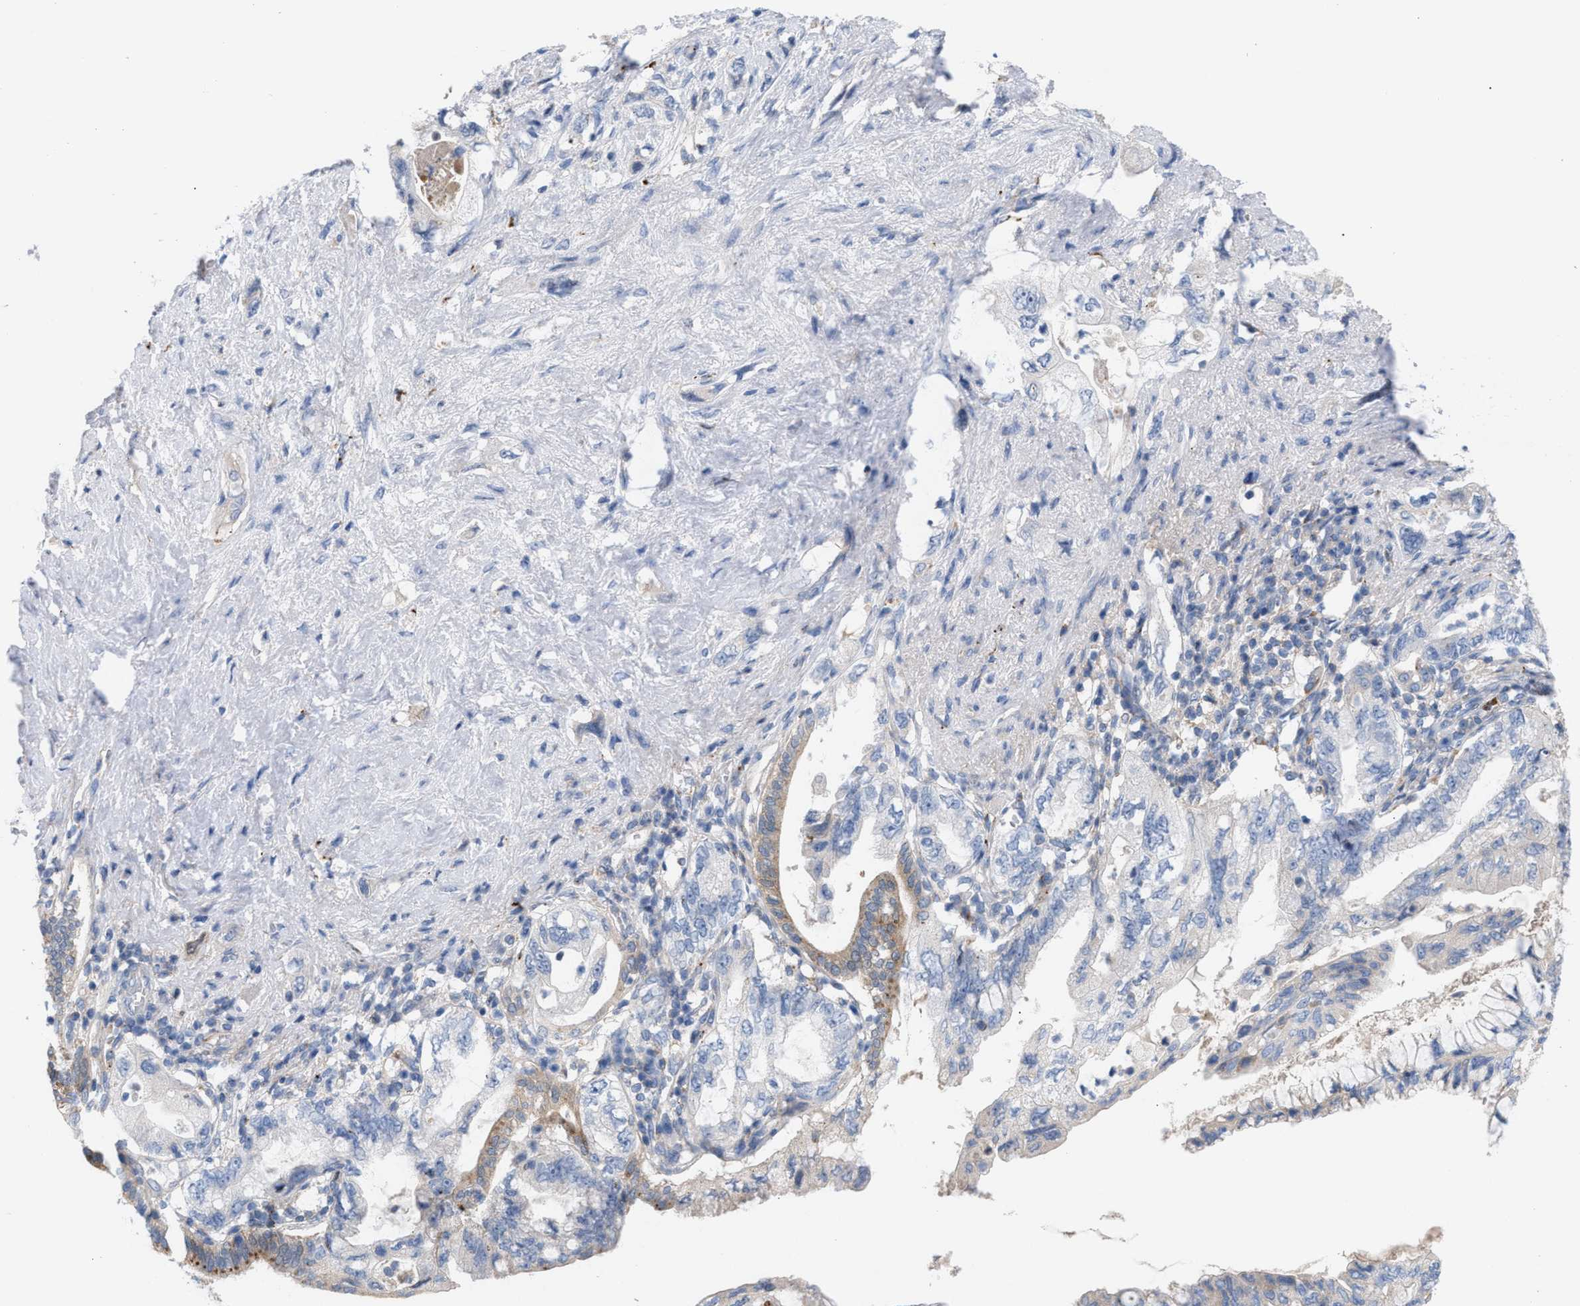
{"staining": {"intensity": "moderate", "quantity": "<25%", "location": "cytoplasmic/membranous"}, "tissue": "pancreatic cancer", "cell_type": "Tumor cells", "image_type": "cancer", "snomed": [{"axis": "morphology", "description": "Adenocarcinoma, NOS"}, {"axis": "topography", "description": "Pancreas"}], "caption": "Pancreatic adenocarcinoma tissue reveals moderate cytoplasmic/membranous staining in about <25% of tumor cells, visualized by immunohistochemistry. (IHC, brightfield microscopy, high magnification).", "gene": "MBTD1", "patient": {"sex": "female", "age": 73}}